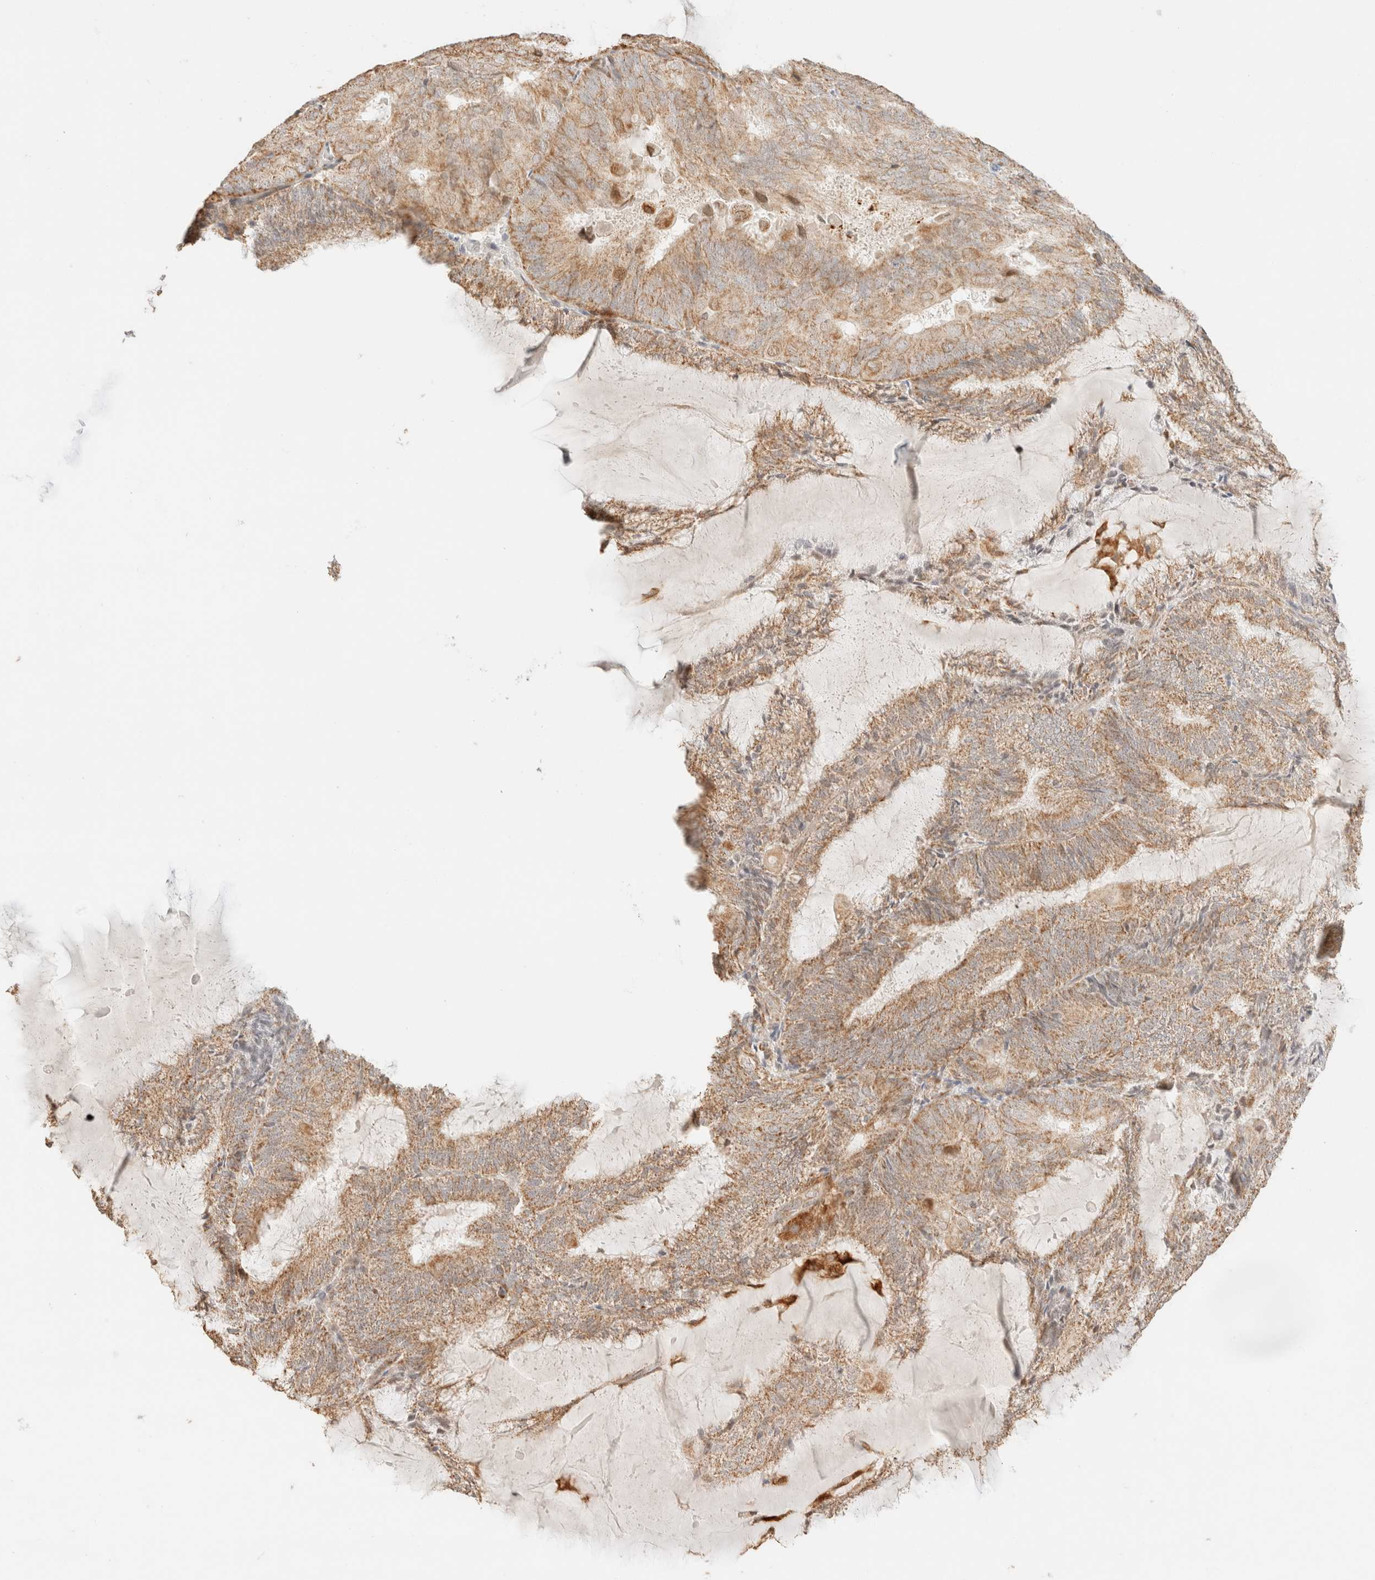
{"staining": {"intensity": "moderate", "quantity": ">75%", "location": "cytoplasmic/membranous"}, "tissue": "endometrial cancer", "cell_type": "Tumor cells", "image_type": "cancer", "snomed": [{"axis": "morphology", "description": "Adenocarcinoma, NOS"}, {"axis": "topography", "description": "Endometrium"}], "caption": "Immunohistochemistry staining of endometrial cancer (adenocarcinoma), which shows medium levels of moderate cytoplasmic/membranous expression in about >75% of tumor cells indicating moderate cytoplasmic/membranous protein positivity. The staining was performed using DAB (3,3'-diaminobenzidine) (brown) for protein detection and nuclei were counterstained in hematoxylin (blue).", "gene": "TACO1", "patient": {"sex": "female", "age": 81}}